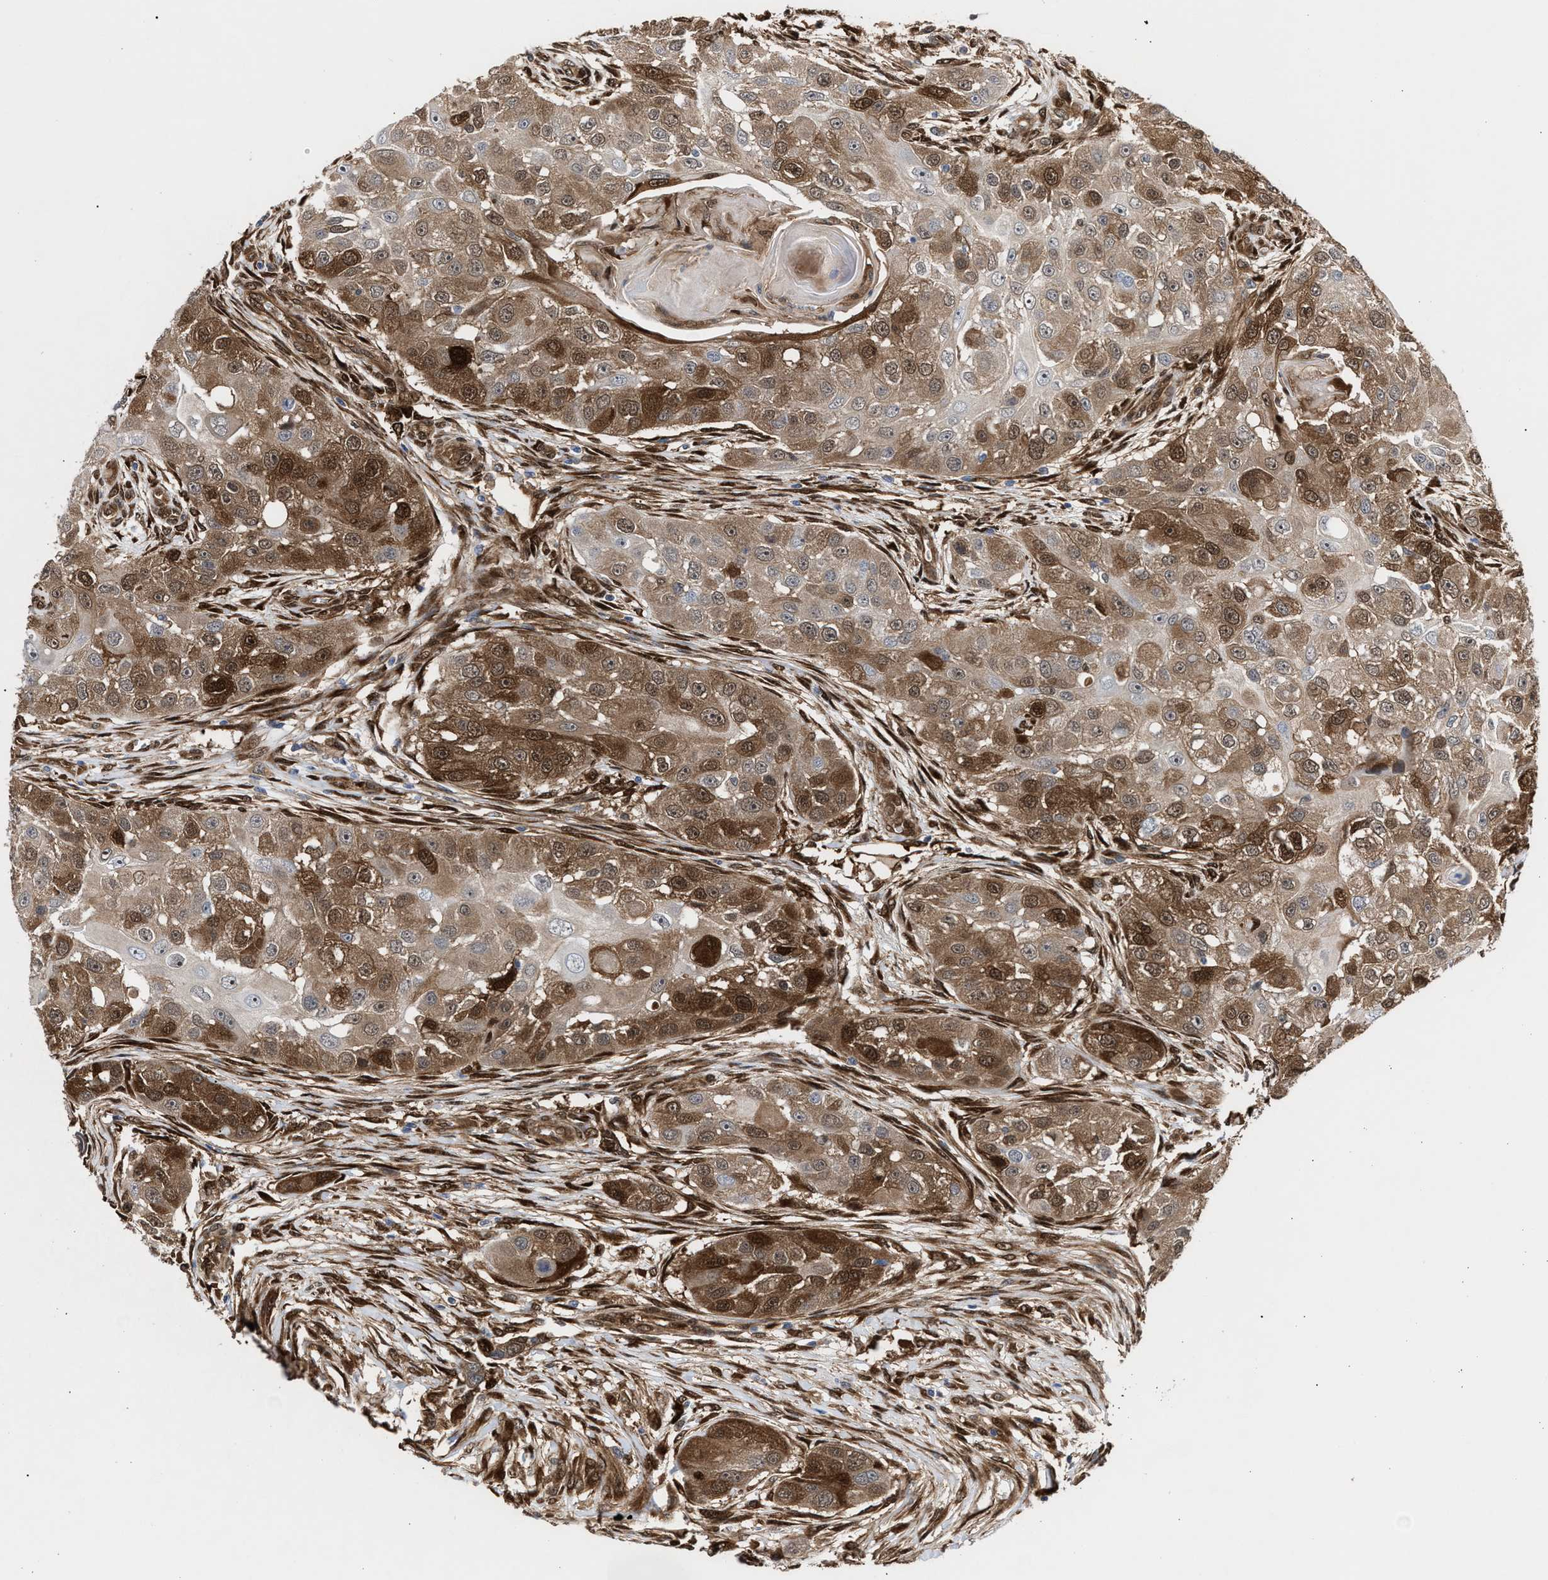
{"staining": {"intensity": "moderate", "quantity": ">75%", "location": "cytoplasmic/membranous,nuclear"}, "tissue": "head and neck cancer", "cell_type": "Tumor cells", "image_type": "cancer", "snomed": [{"axis": "morphology", "description": "Normal tissue, NOS"}, {"axis": "morphology", "description": "Squamous cell carcinoma, NOS"}, {"axis": "topography", "description": "Skeletal muscle"}, {"axis": "topography", "description": "Head-Neck"}], "caption": "Immunohistochemistry photomicrograph of head and neck cancer (squamous cell carcinoma) stained for a protein (brown), which shows medium levels of moderate cytoplasmic/membranous and nuclear positivity in about >75% of tumor cells.", "gene": "TP53I3", "patient": {"sex": "male", "age": 51}}